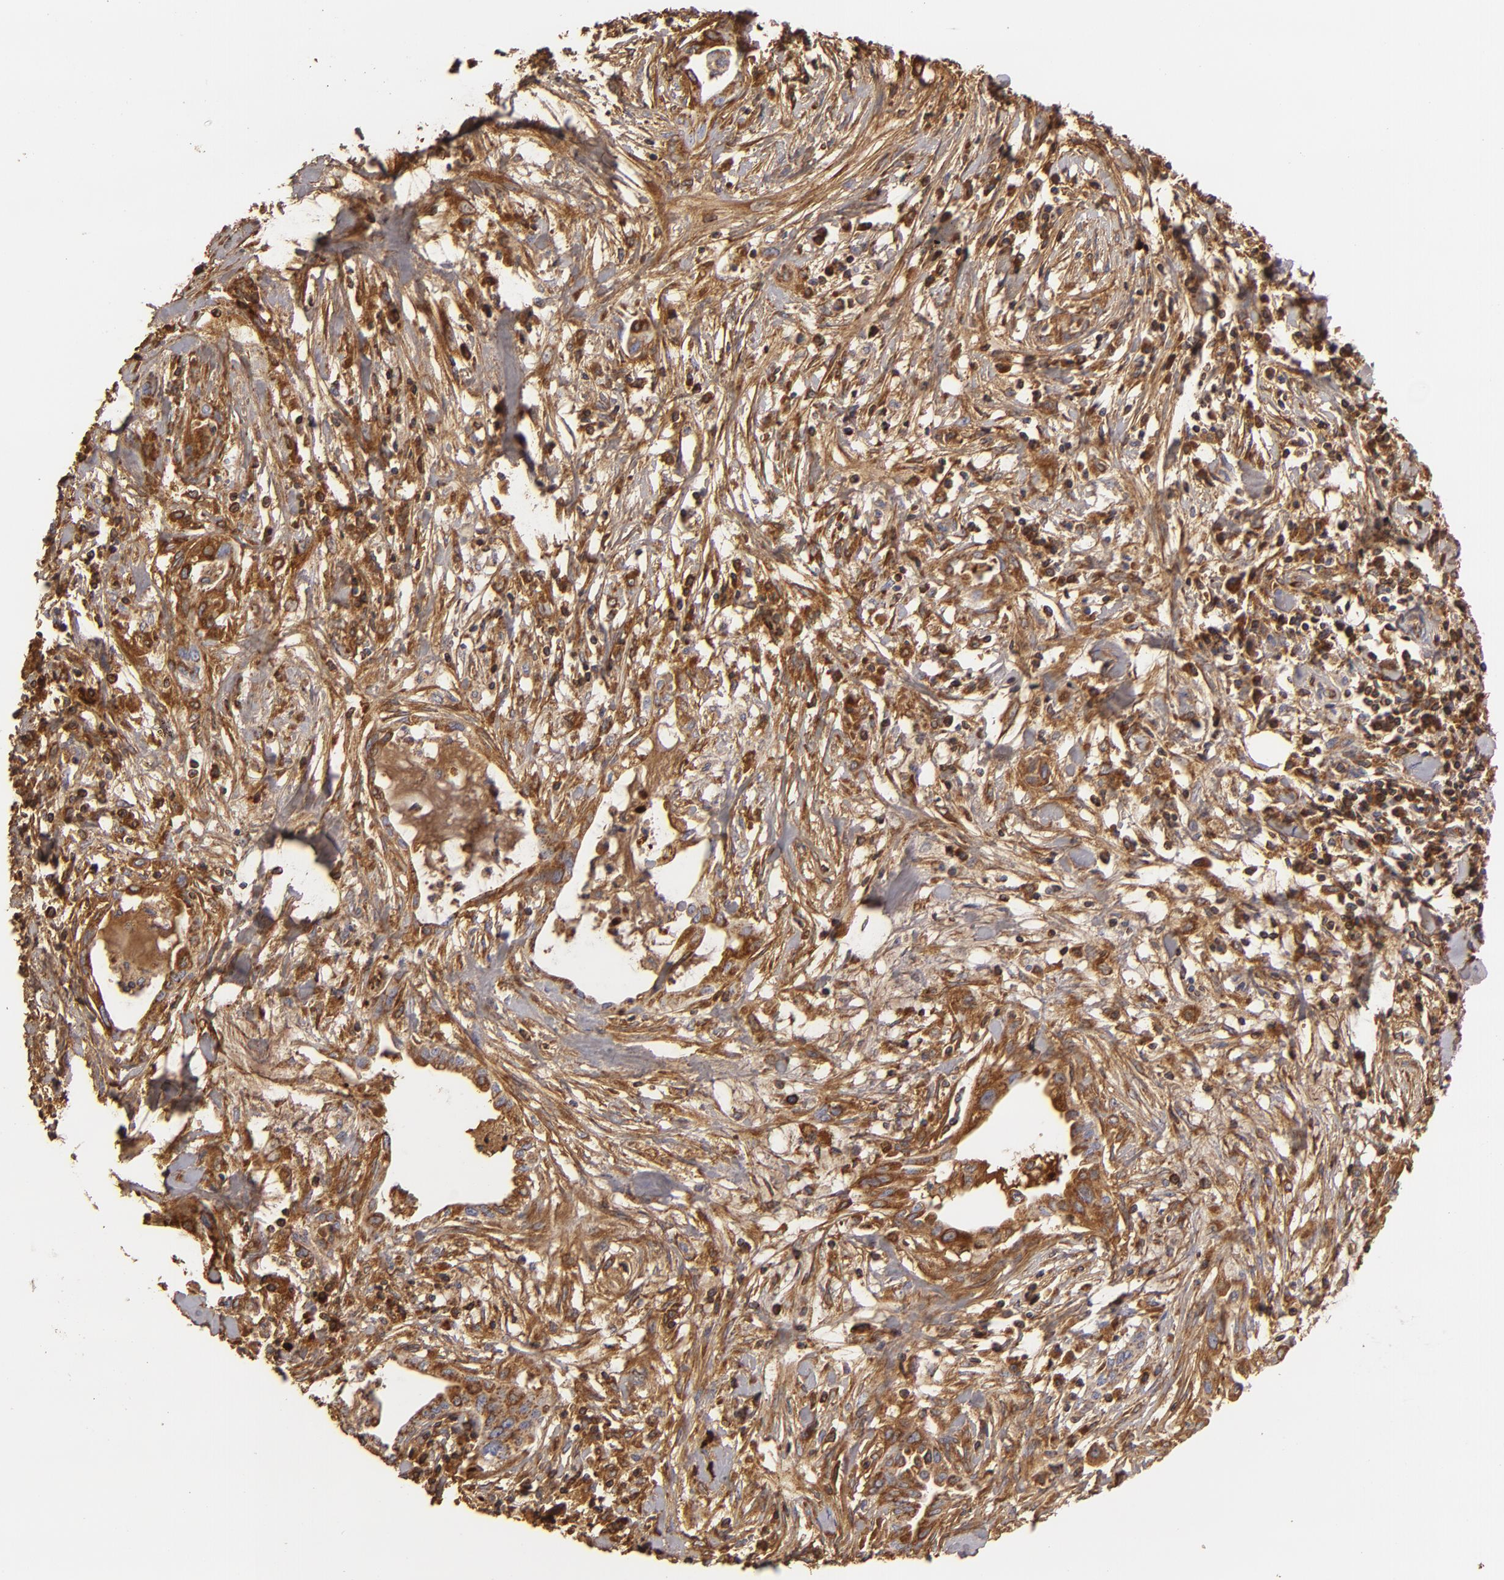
{"staining": {"intensity": "moderate", "quantity": ">75%", "location": "cytoplasmic/membranous"}, "tissue": "pancreatic cancer", "cell_type": "Tumor cells", "image_type": "cancer", "snomed": [{"axis": "morphology", "description": "Adenocarcinoma, NOS"}, {"axis": "topography", "description": "Pancreas"}], "caption": "The micrograph demonstrates staining of pancreatic cancer, revealing moderate cytoplasmic/membranous protein expression (brown color) within tumor cells. (DAB IHC, brown staining for protein, blue staining for nuclei).", "gene": "CFB", "patient": {"sex": "female", "age": 64}}